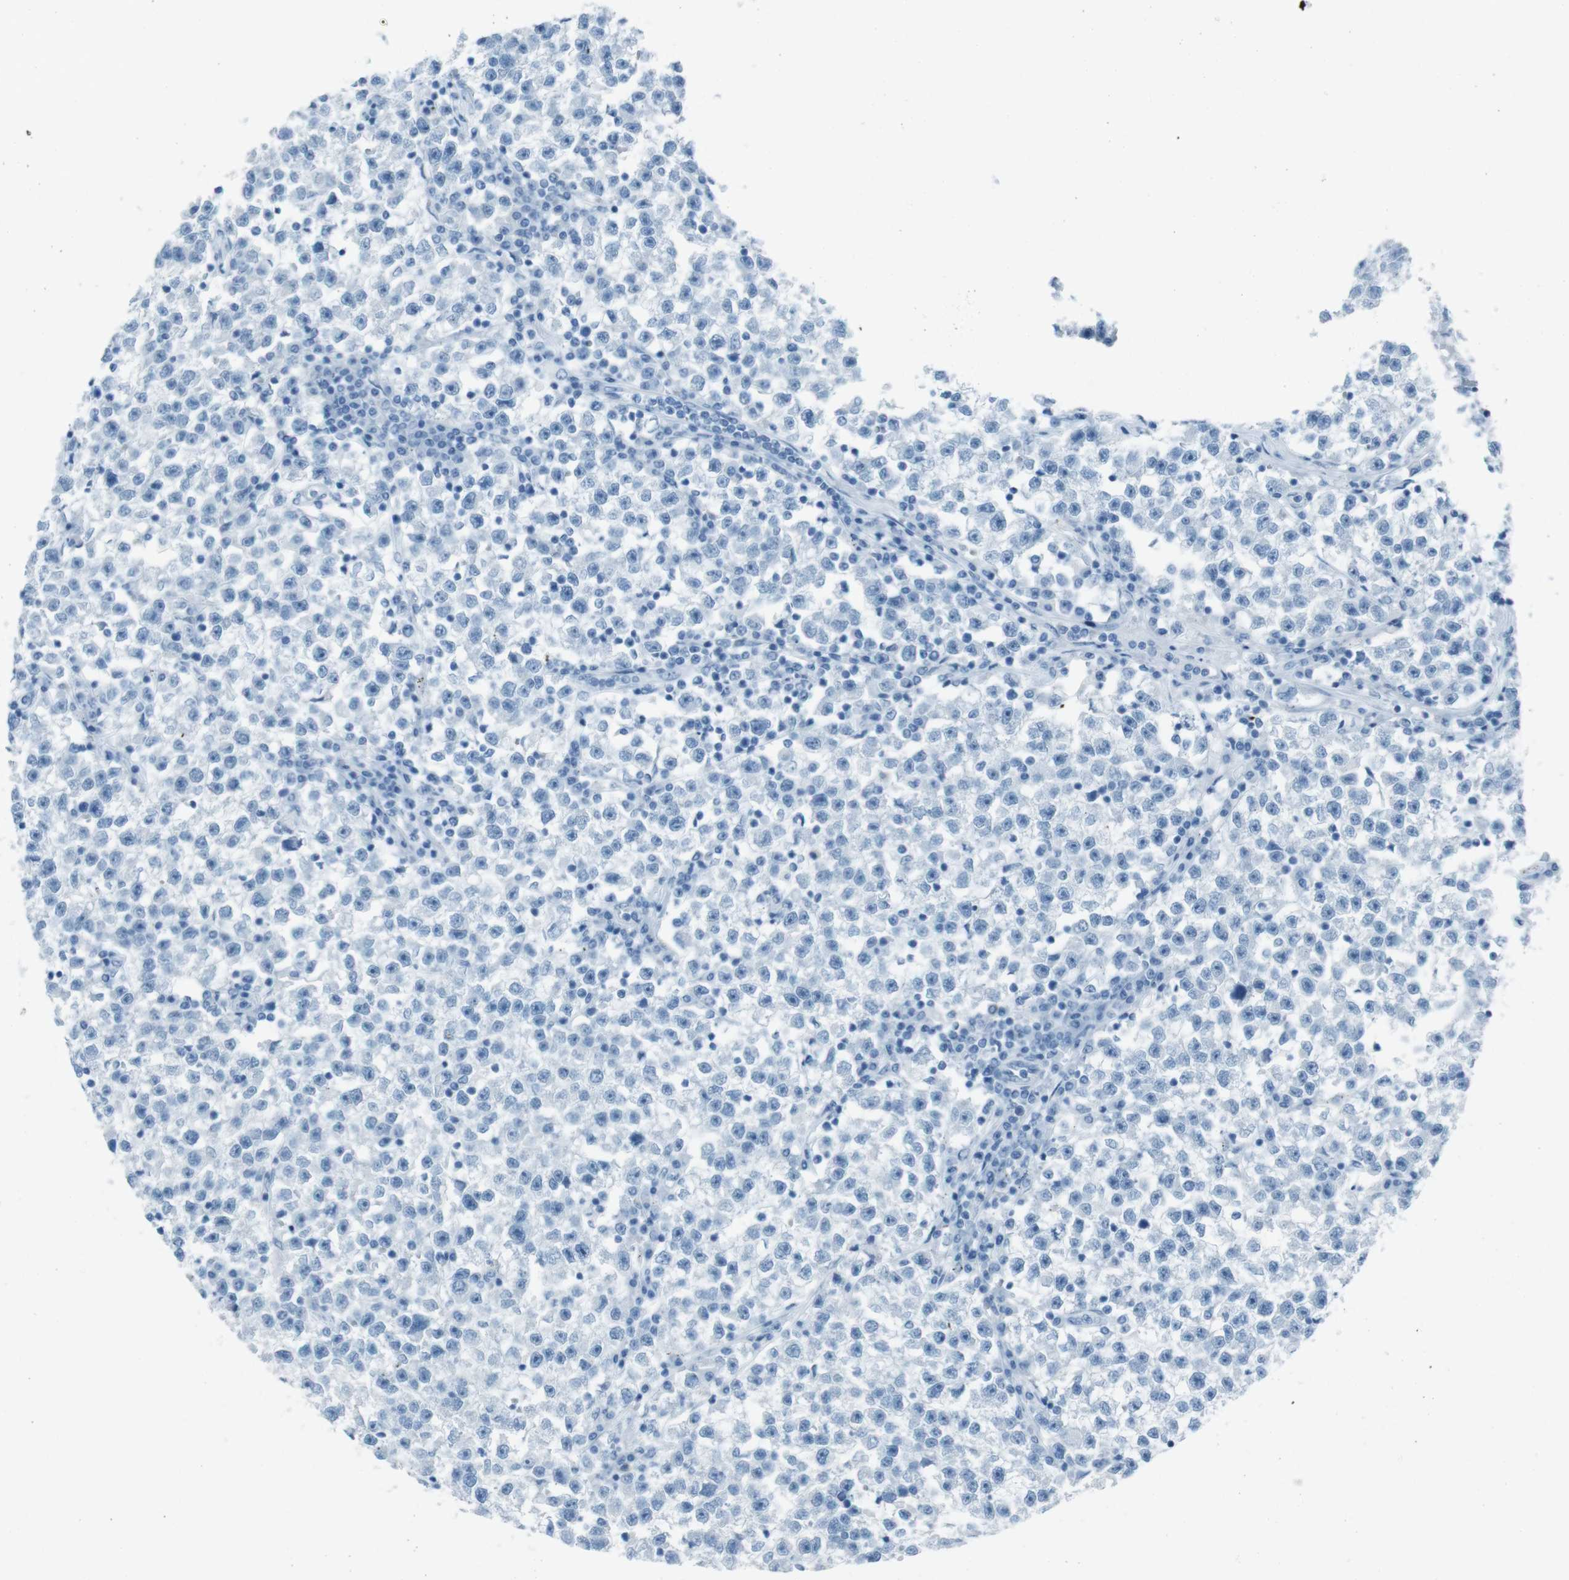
{"staining": {"intensity": "negative", "quantity": "none", "location": "none"}, "tissue": "testis cancer", "cell_type": "Tumor cells", "image_type": "cancer", "snomed": [{"axis": "morphology", "description": "Seminoma, NOS"}, {"axis": "topography", "description": "Testis"}], "caption": "This is an IHC image of testis seminoma. There is no staining in tumor cells.", "gene": "TMEM207", "patient": {"sex": "male", "age": 22}}